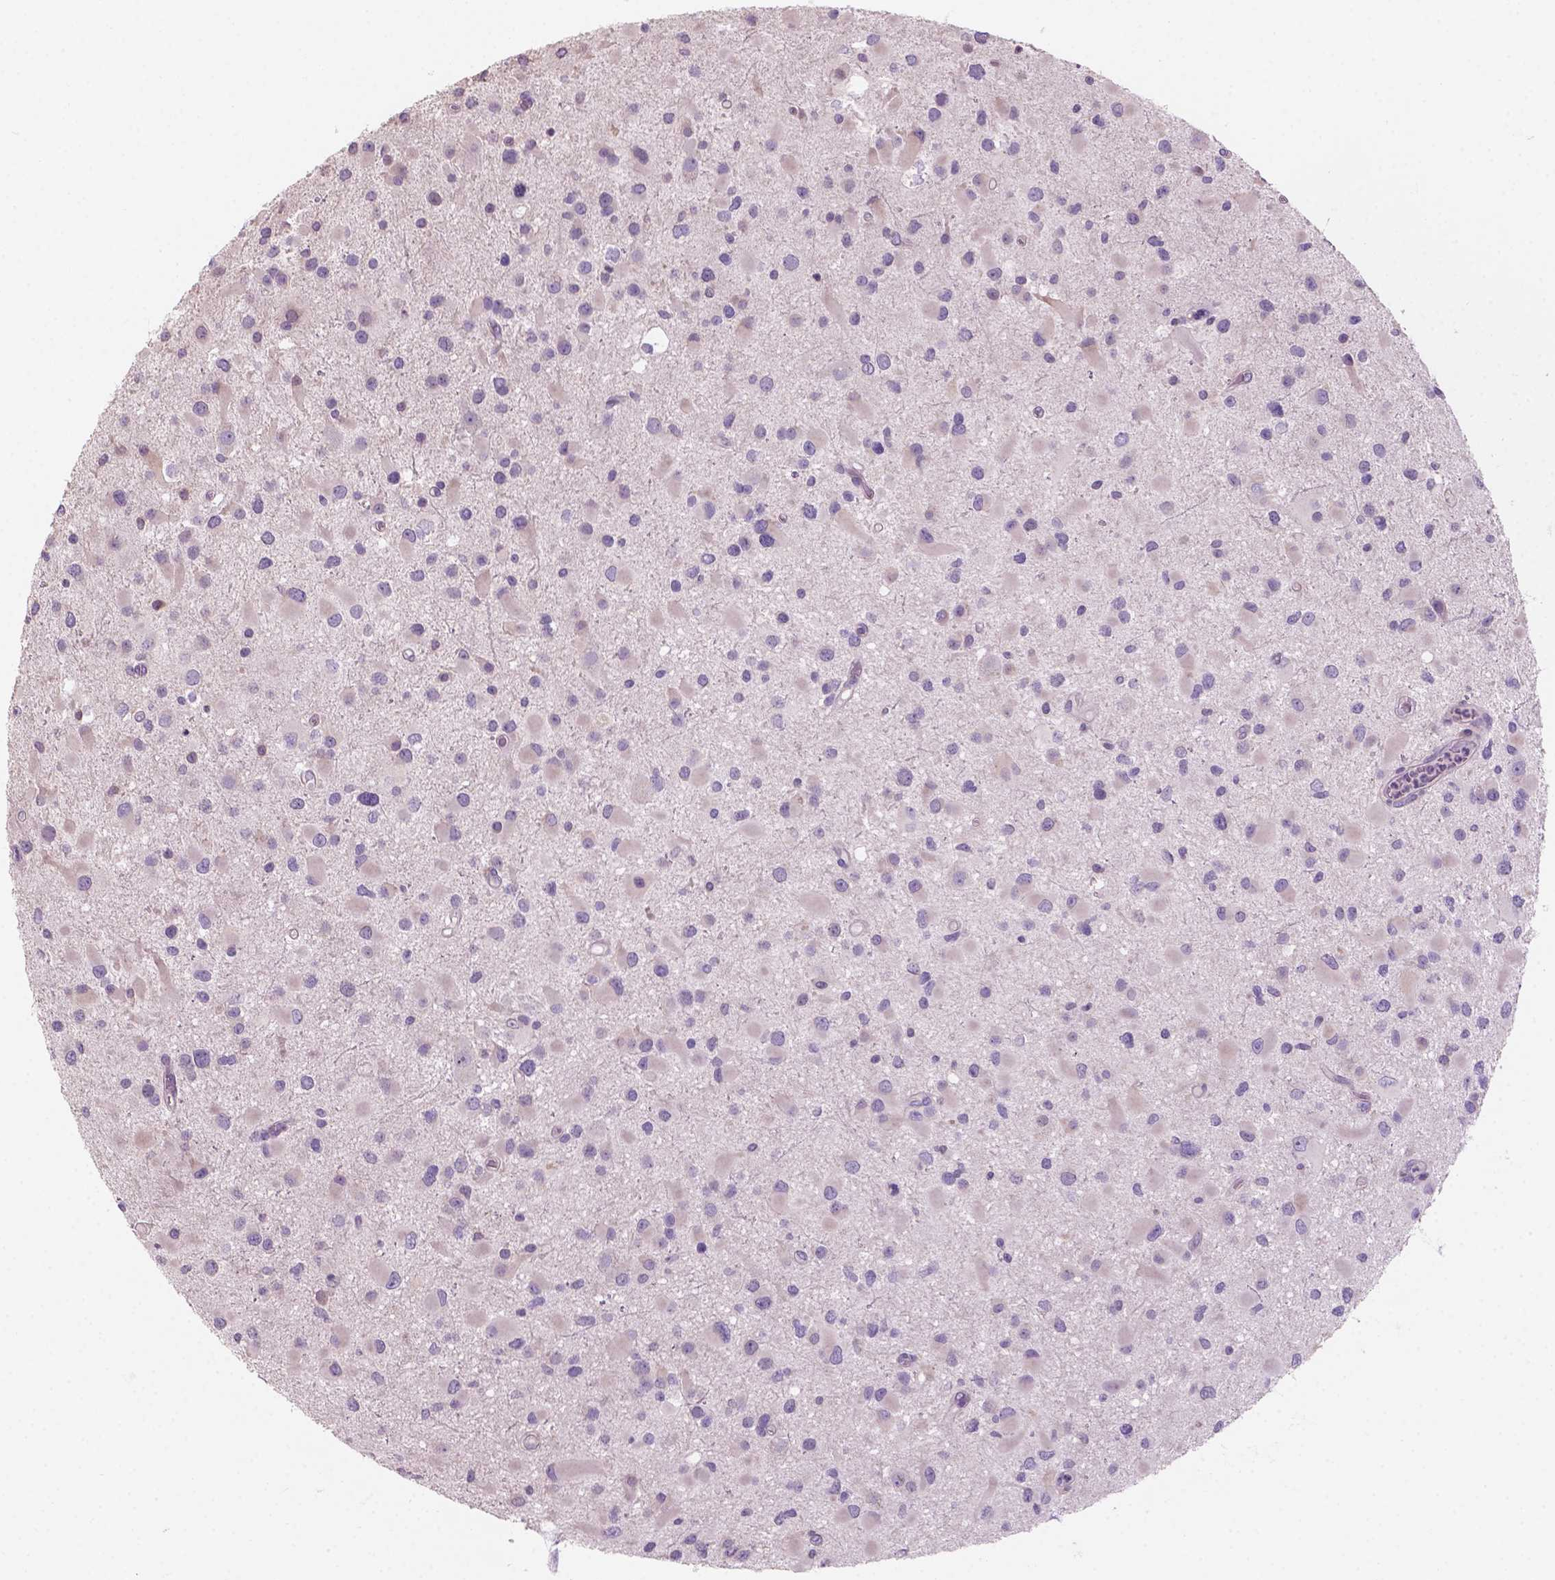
{"staining": {"intensity": "weak", "quantity": "<25%", "location": "cytoplasmic/membranous"}, "tissue": "glioma", "cell_type": "Tumor cells", "image_type": "cancer", "snomed": [{"axis": "morphology", "description": "Glioma, malignant, Low grade"}, {"axis": "topography", "description": "Brain"}], "caption": "Immunohistochemistry micrograph of human glioma stained for a protein (brown), which demonstrates no expression in tumor cells.", "gene": "SBSN", "patient": {"sex": "female", "age": 32}}